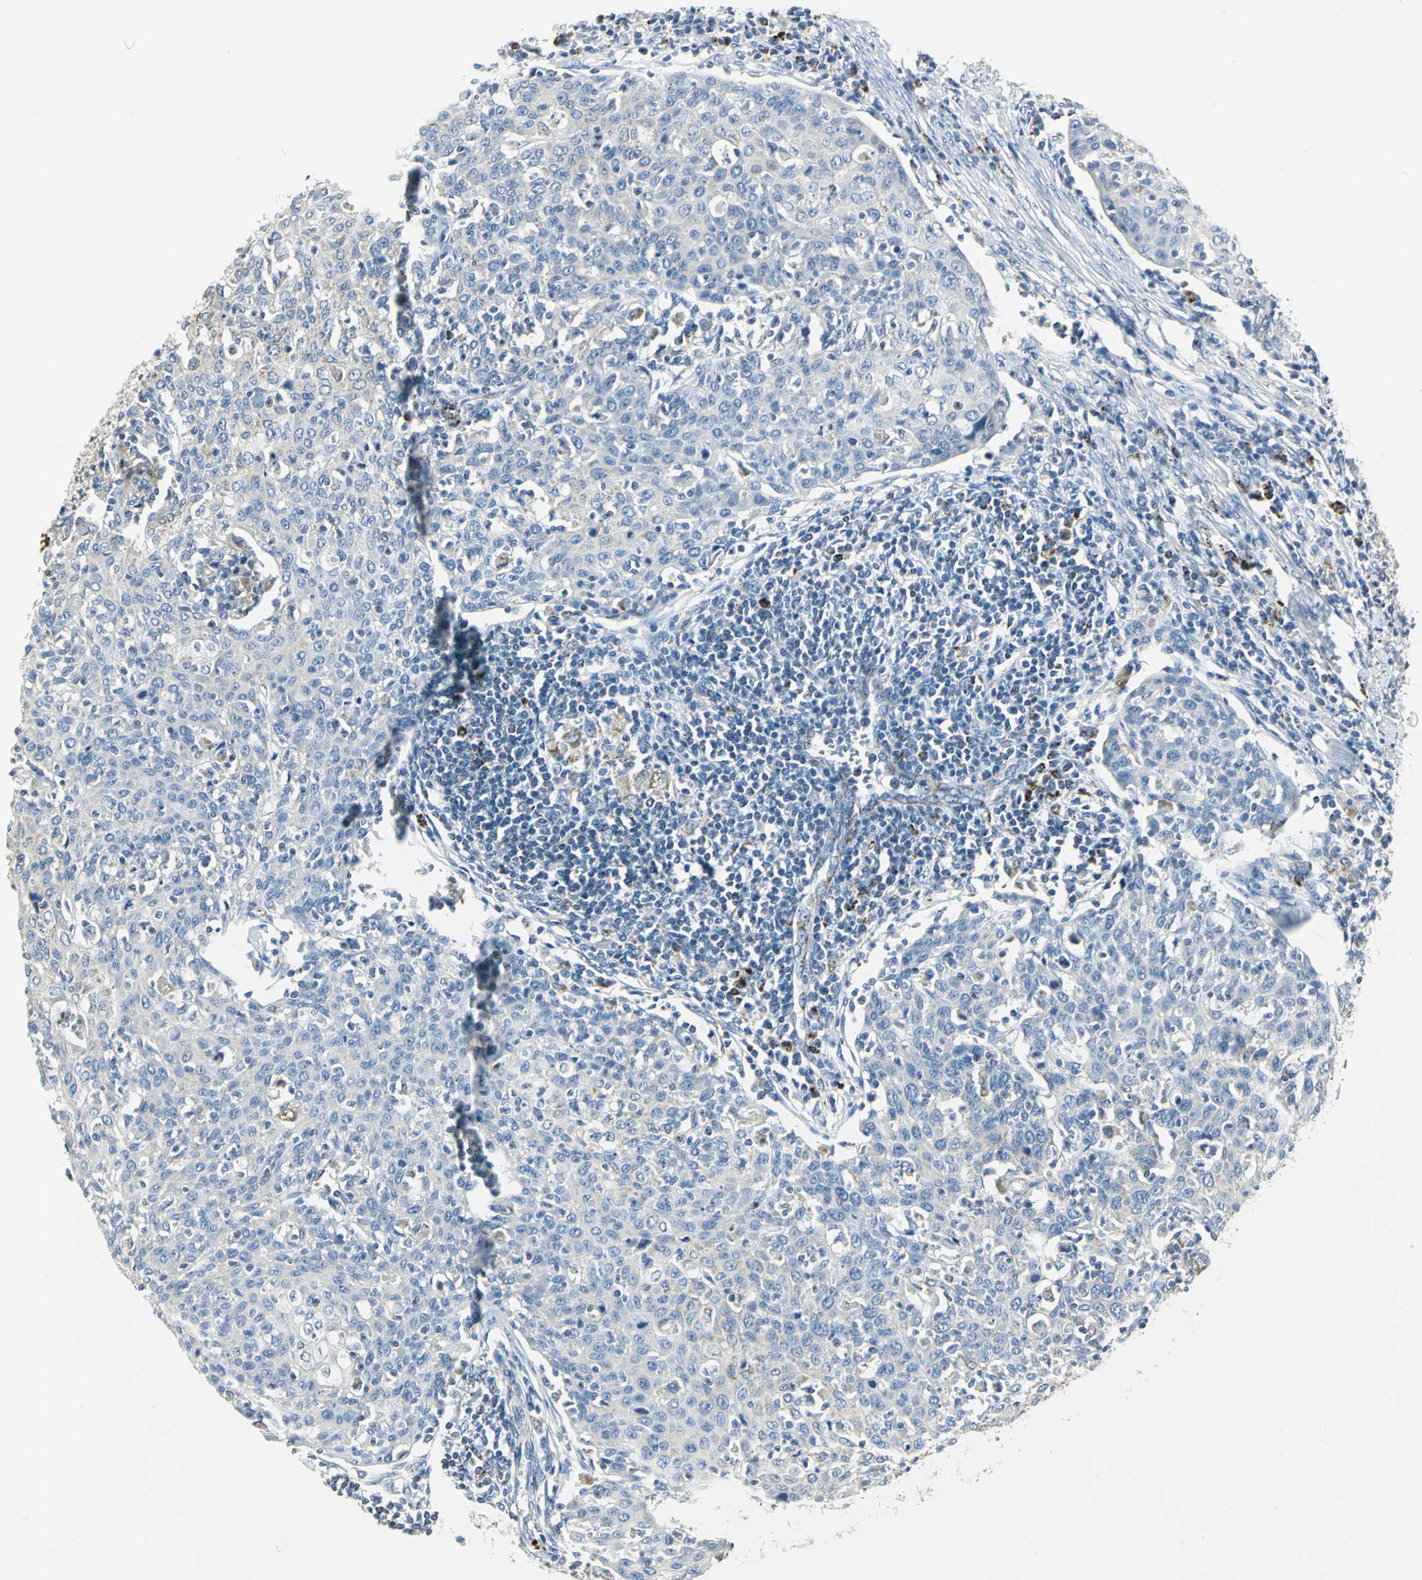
{"staining": {"intensity": "weak", "quantity": "<25%", "location": "cytoplasmic/membranous"}, "tissue": "cervical cancer", "cell_type": "Tumor cells", "image_type": "cancer", "snomed": [{"axis": "morphology", "description": "Squamous cell carcinoma, NOS"}, {"axis": "topography", "description": "Cervix"}], "caption": "An immunohistochemistry histopathology image of squamous cell carcinoma (cervical) is shown. There is no staining in tumor cells of squamous cell carcinoma (cervical).", "gene": "ACADM", "patient": {"sex": "female", "age": 38}}